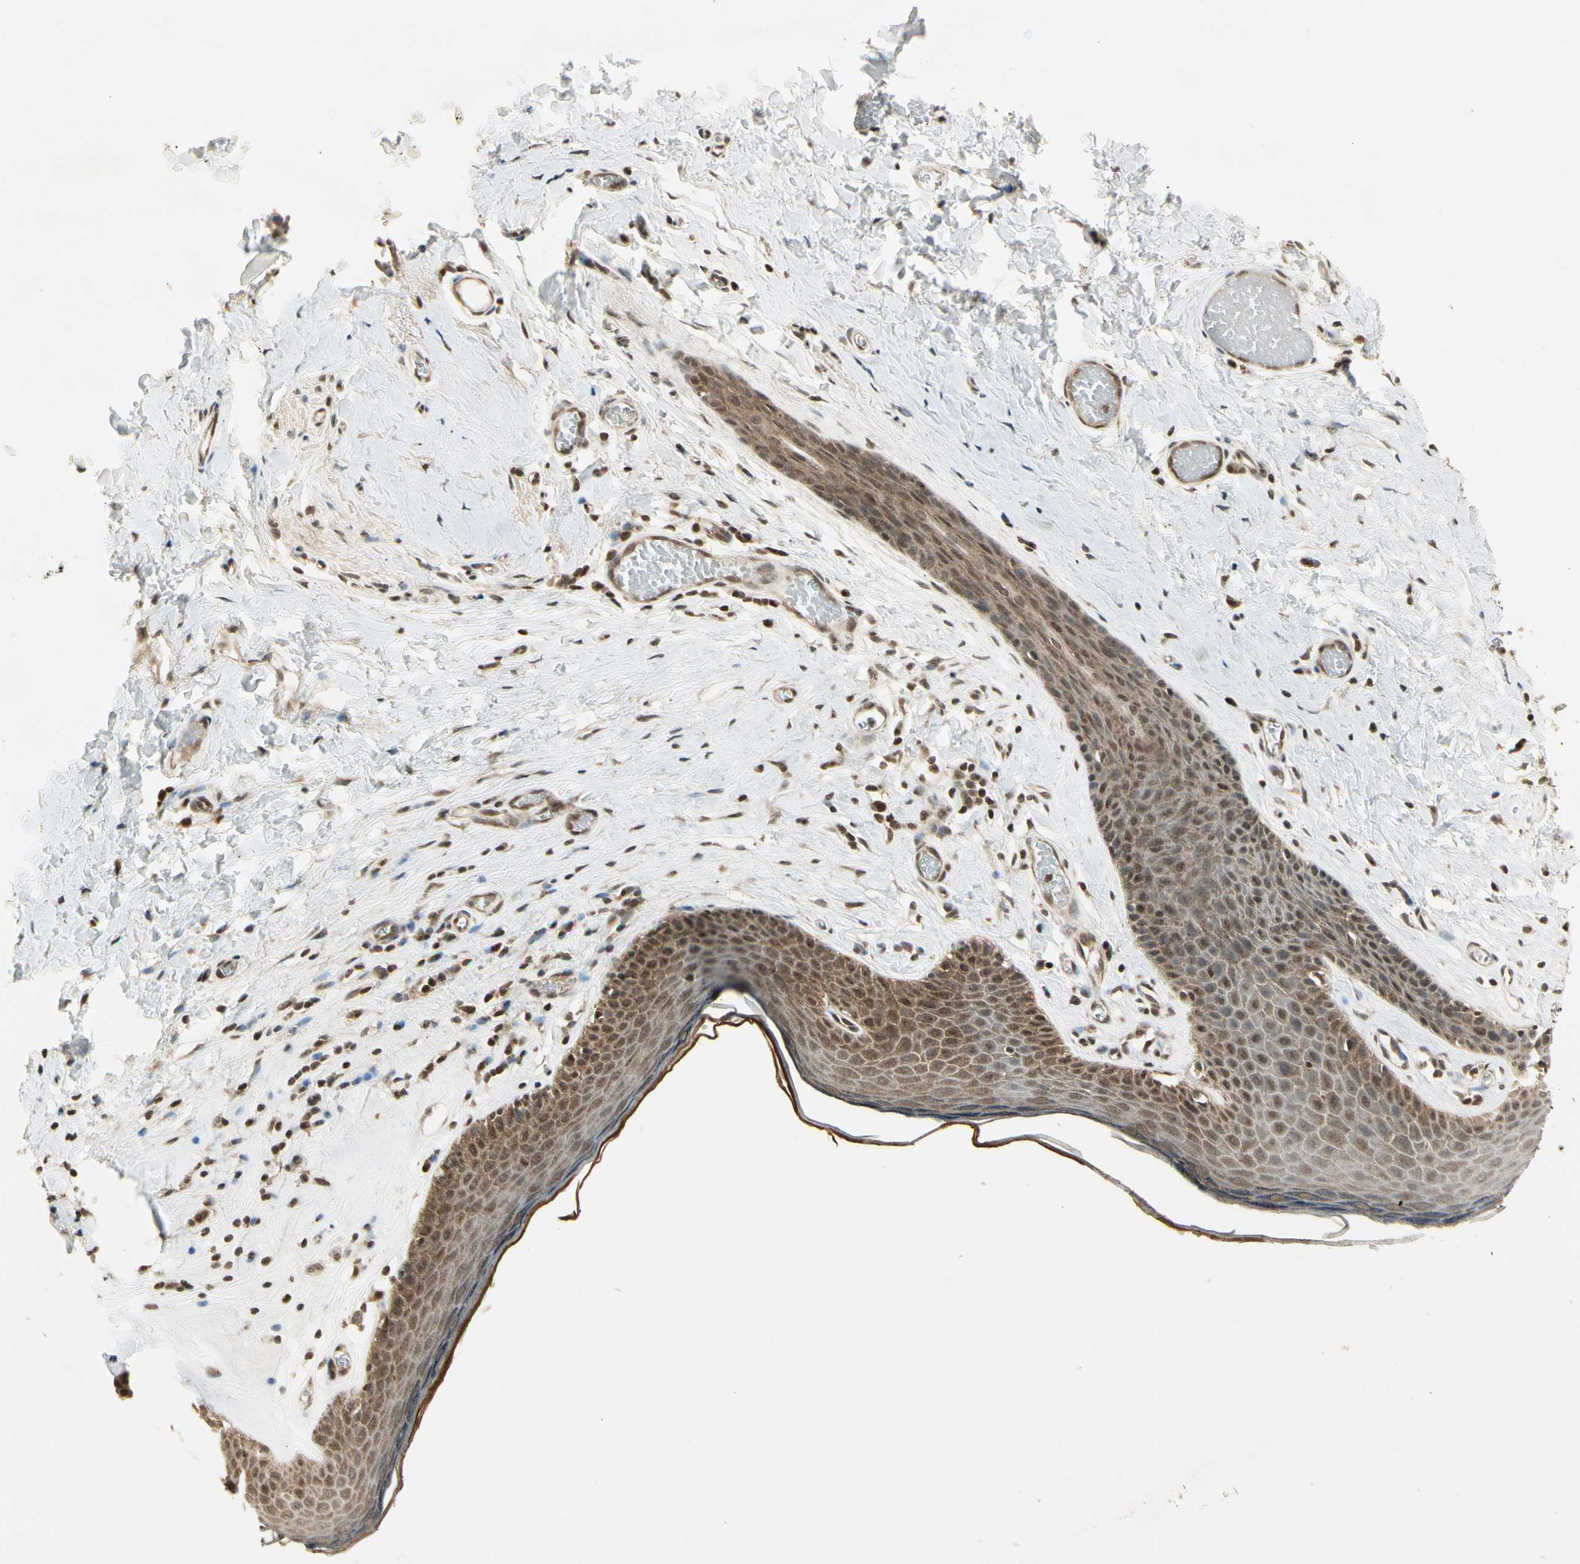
{"staining": {"intensity": "moderate", "quantity": "25%-75%", "location": "cytoplasmic/membranous,nuclear"}, "tissue": "skin", "cell_type": "Epidermal cells", "image_type": "normal", "snomed": [{"axis": "morphology", "description": "Normal tissue, NOS"}, {"axis": "morphology", "description": "Inflammation, NOS"}, {"axis": "topography", "description": "Vulva"}], "caption": "Skin stained with DAB (3,3'-diaminobenzidine) immunohistochemistry displays medium levels of moderate cytoplasmic/membranous,nuclear positivity in about 25%-75% of epidermal cells.", "gene": "SMN2", "patient": {"sex": "female", "age": 84}}